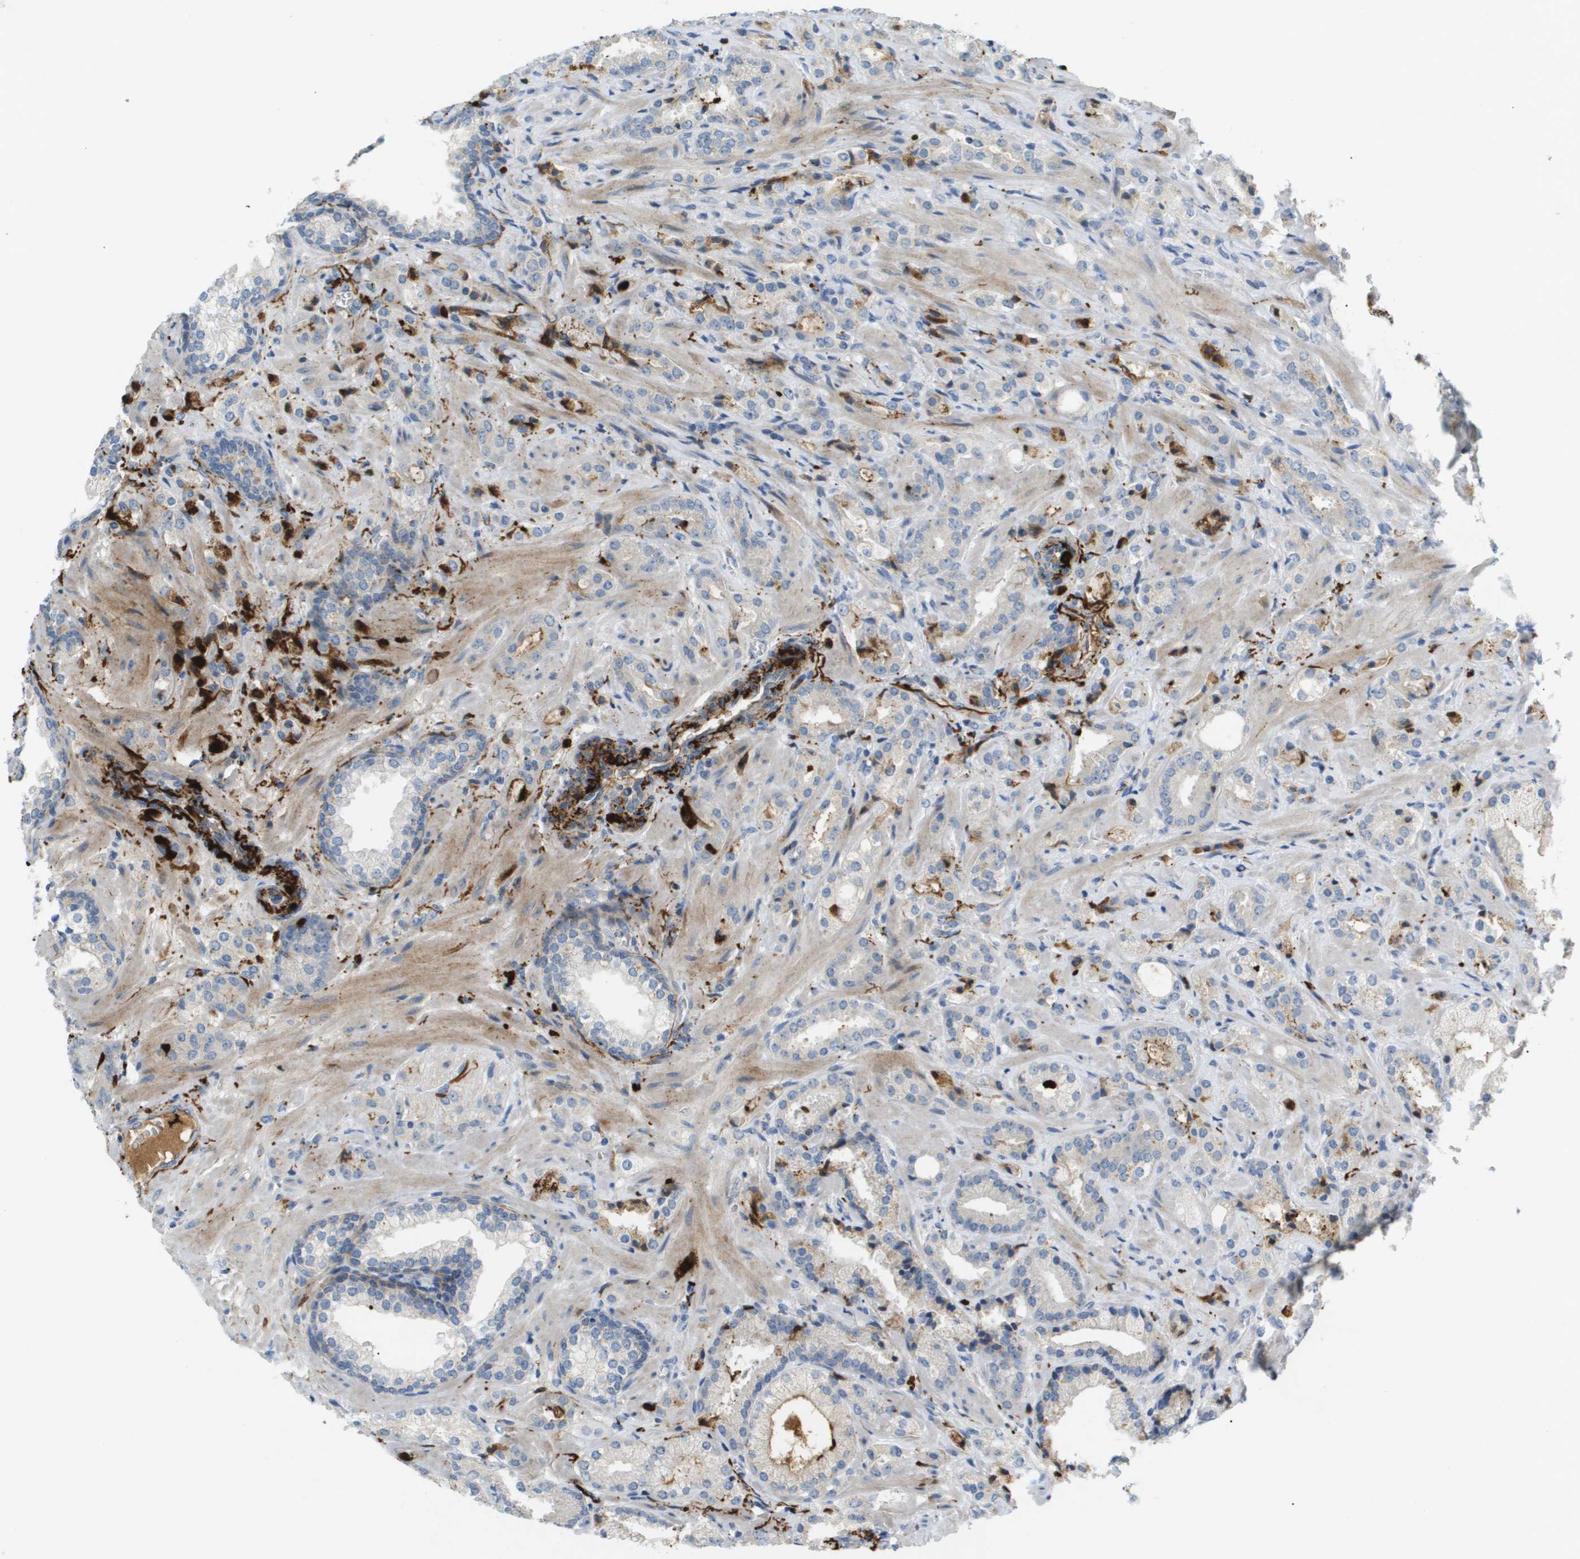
{"staining": {"intensity": "negative", "quantity": "none", "location": "none"}, "tissue": "prostate cancer", "cell_type": "Tumor cells", "image_type": "cancer", "snomed": [{"axis": "morphology", "description": "Adenocarcinoma, High grade"}, {"axis": "topography", "description": "Prostate"}], "caption": "Tumor cells show no significant positivity in high-grade adenocarcinoma (prostate). (Immunohistochemistry, brightfield microscopy, high magnification).", "gene": "VTN", "patient": {"sex": "male", "age": 64}}